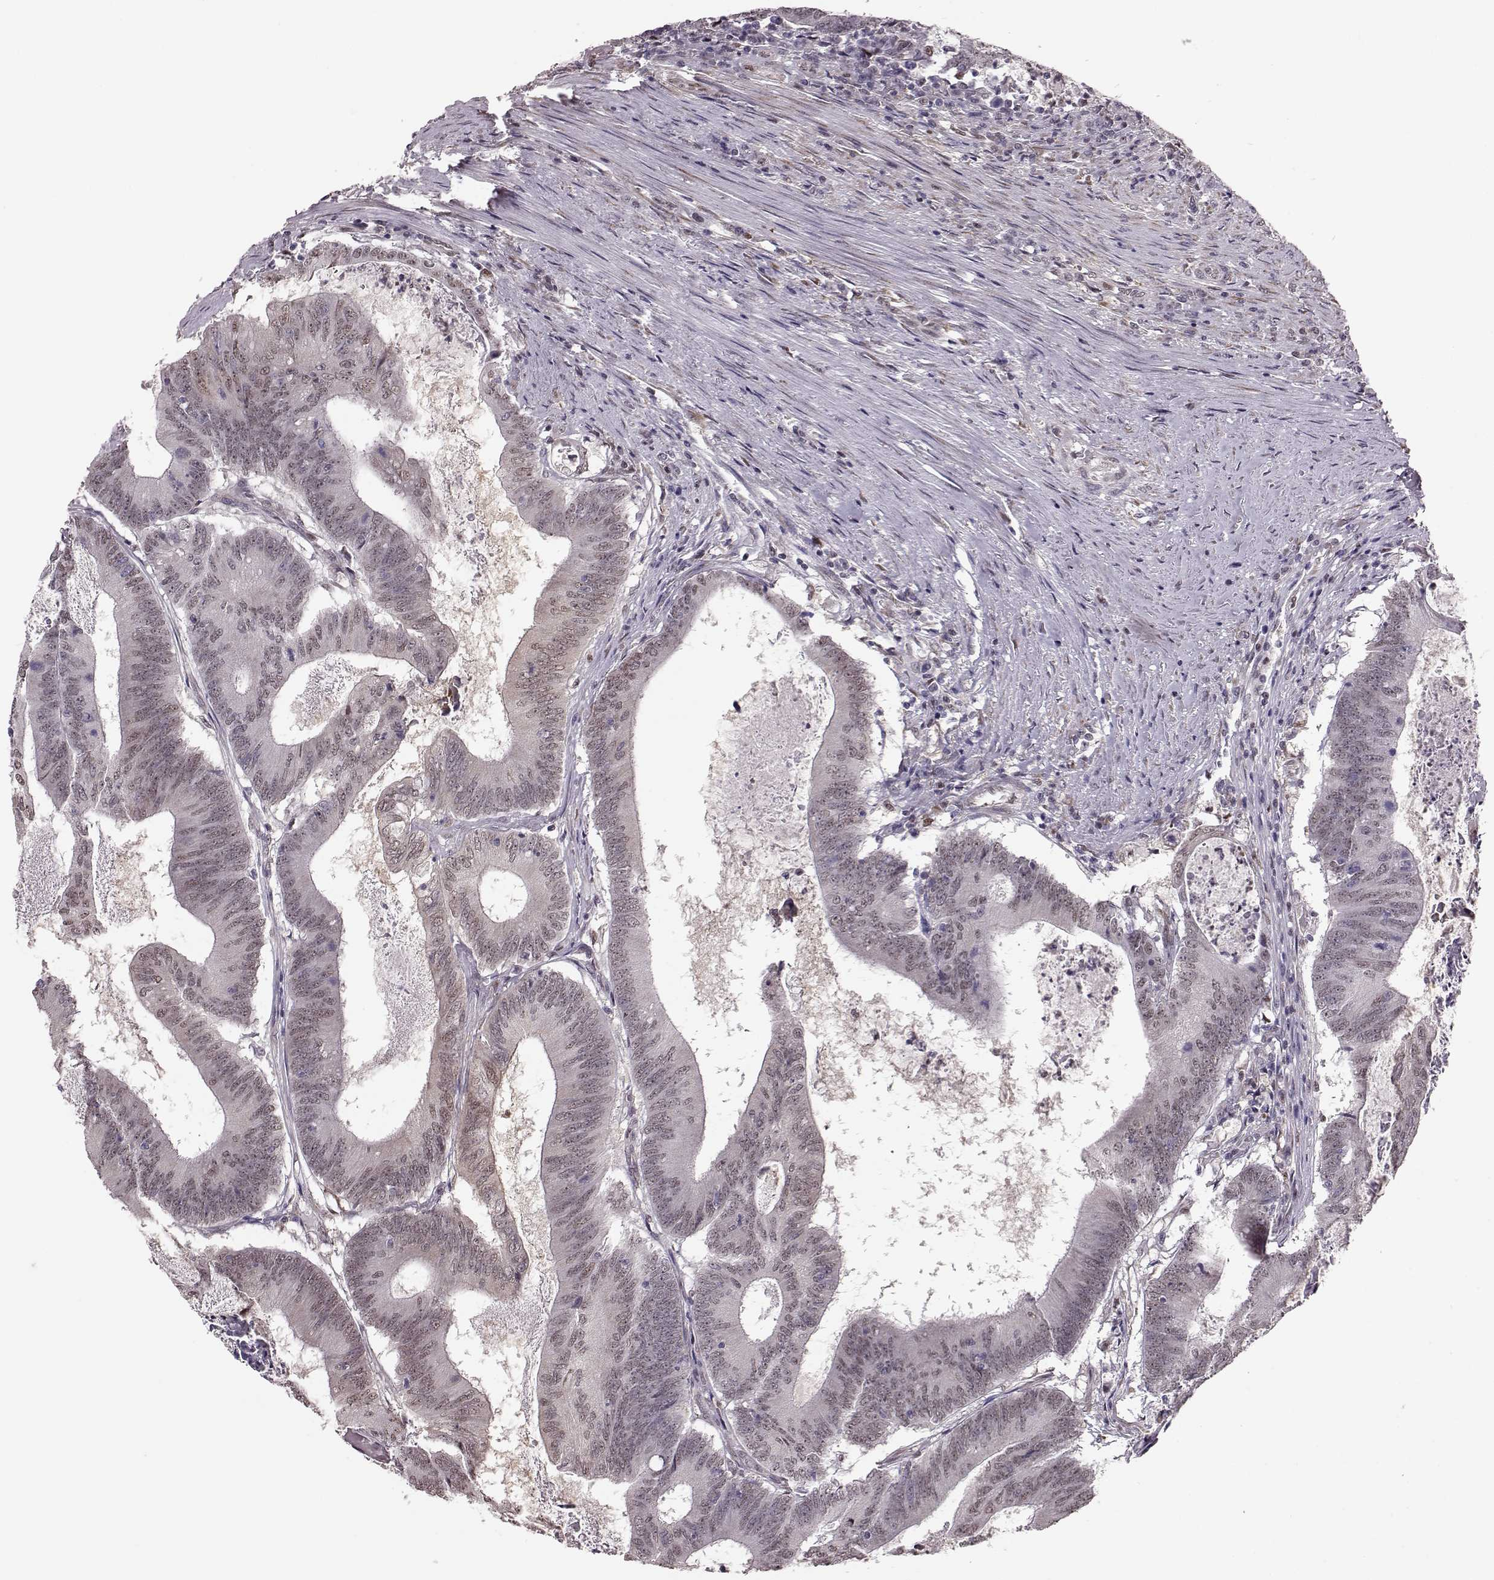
{"staining": {"intensity": "weak", "quantity": "25%-75%", "location": "nuclear"}, "tissue": "colorectal cancer", "cell_type": "Tumor cells", "image_type": "cancer", "snomed": [{"axis": "morphology", "description": "Adenocarcinoma, NOS"}, {"axis": "topography", "description": "Colon"}], "caption": "Immunohistochemical staining of human colorectal cancer (adenocarcinoma) exhibits weak nuclear protein staining in about 25%-75% of tumor cells.", "gene": "KLF6", "patient": {"sex": "female", "age": 70}}